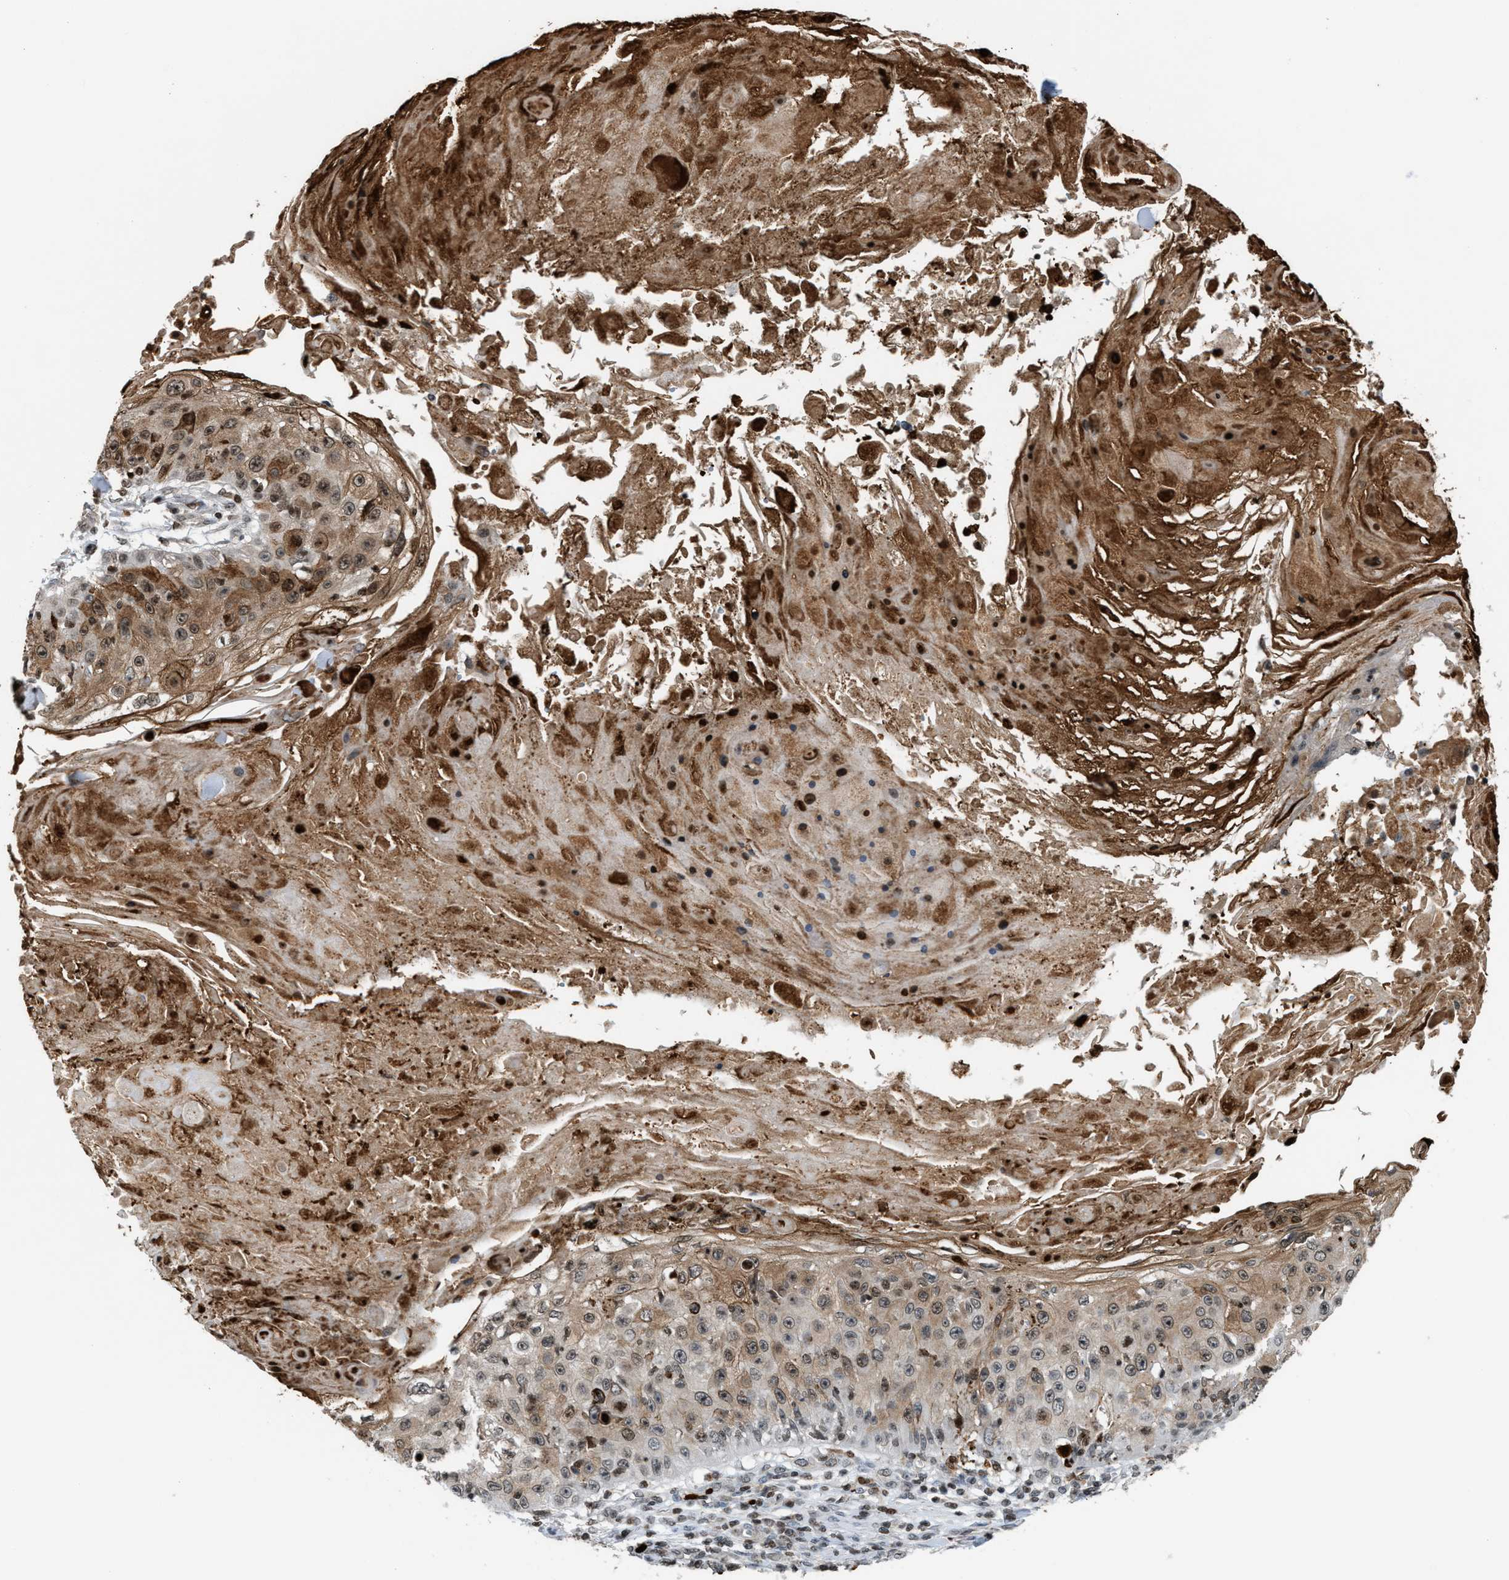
{"staining": {"intensity": "moderate", "quantity": "25%-75%", "location": "cytoplasmic/membranous,nuclear"}, "tissue": "skin cancer", "cell_type": "Tumor cells", "image_type": "cancer", "snomed": [{"axis": "morphology", "description": "Squamous cell carcinoma, NOS"}, {"axis": "topography", "description": "Skin"}], "caption": "Skin cancer (squamous cell carcinoma) was stained to show a protein in brown. There is medium levels of moderate cytoplasmic/membranous and nuclear expression in about 25%-75% of tumor cells.", "gene": "PRUNE2", "patient": {"sex": "male", "age": 86}}